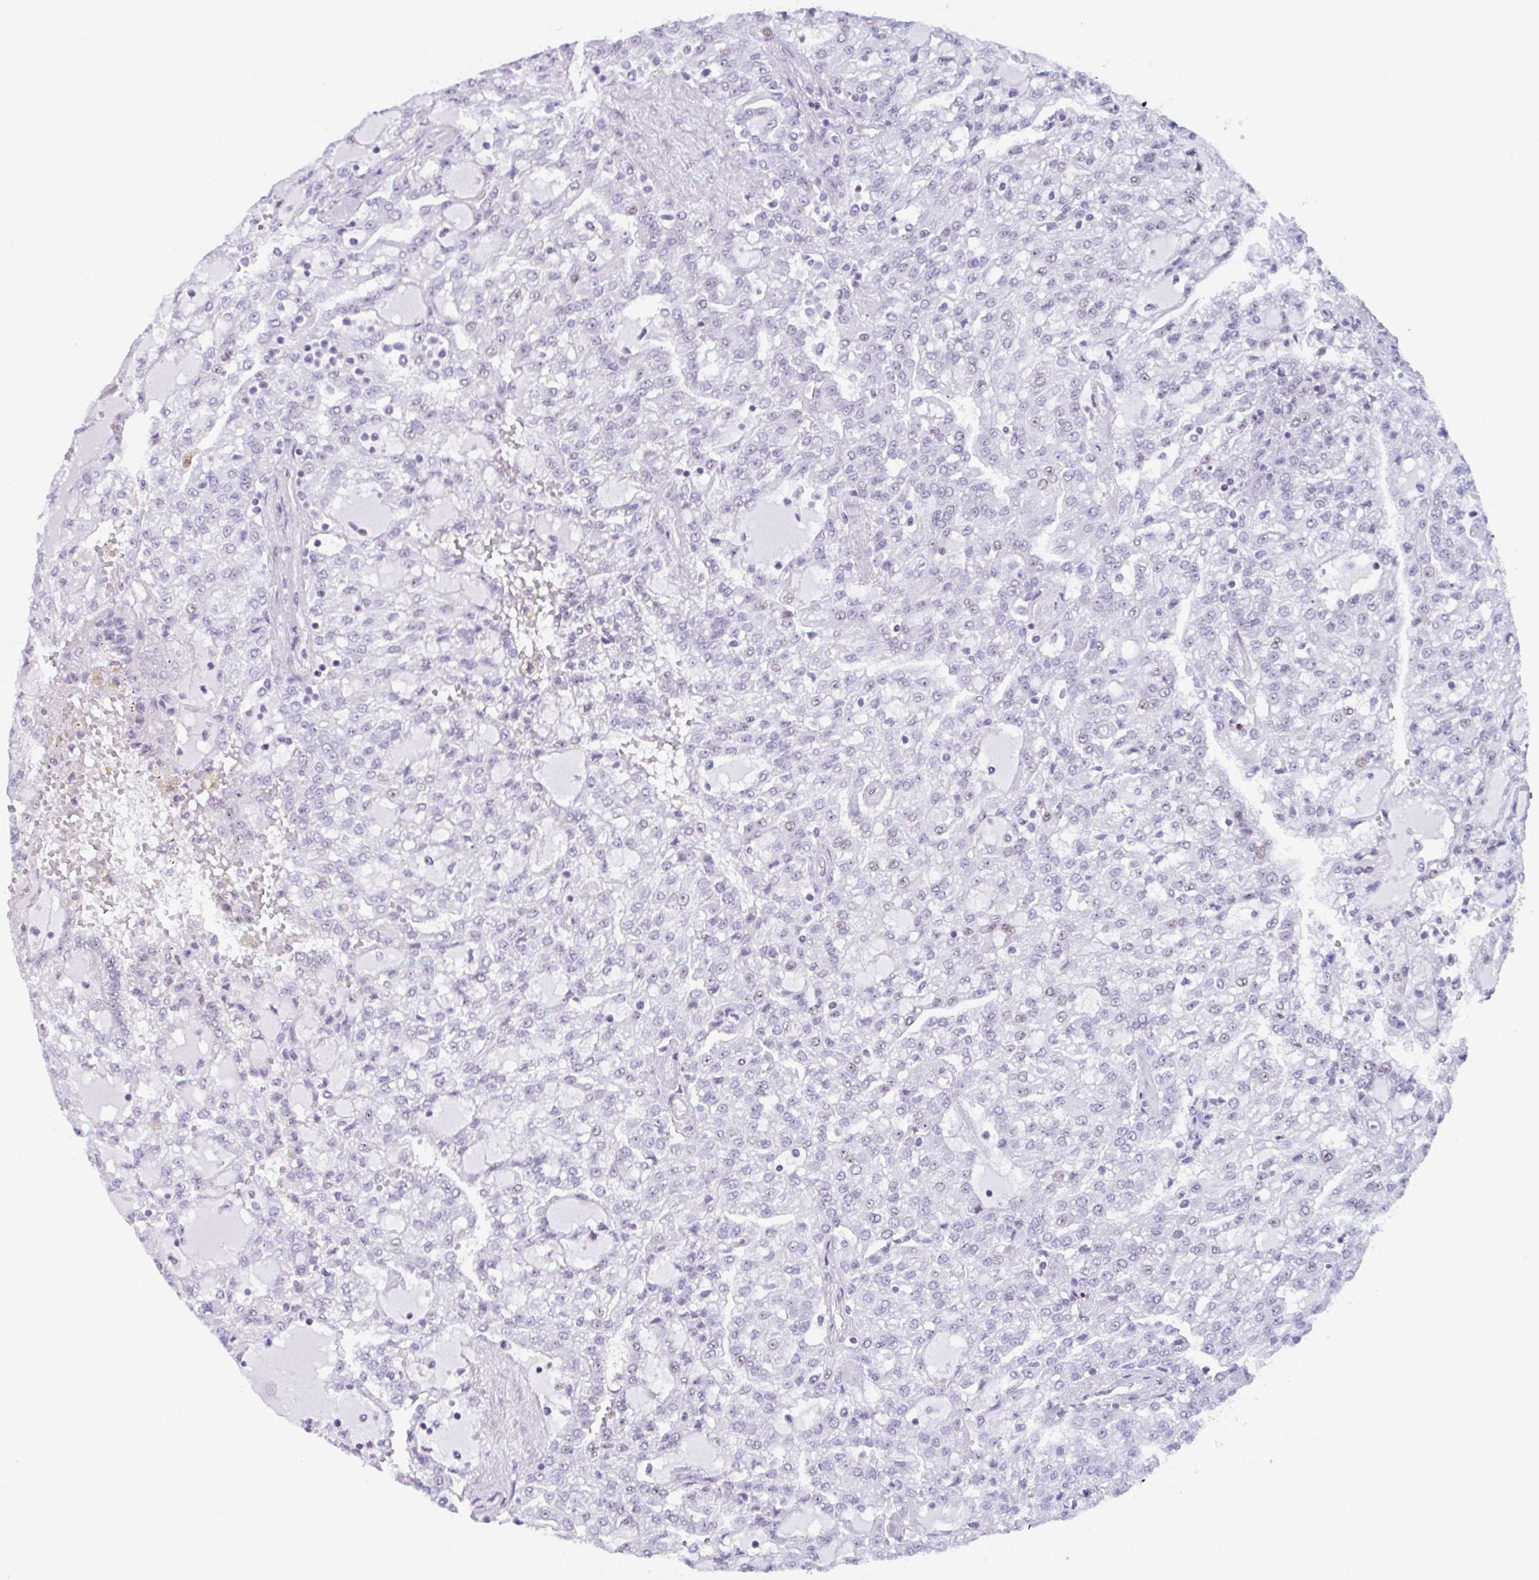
{"staining": {"intensity": "weak", "quantity": "<25%", "location": "nuclear"}, "tissue": "renal cancer", "cell_type": "Tumor cells", "image_type": "cancer", "snomed": [{"axis": "morphology", "description": "Adenocarcinoma, NOS"}, {"axis": "topography", "description": "Kidney"}], "caption": "Renal cancer was stained to show a protein in brown. There is no significant positivity in tumor cells.", "gene": "LENG9", "patient": {"sex": "male", "age": 63}}